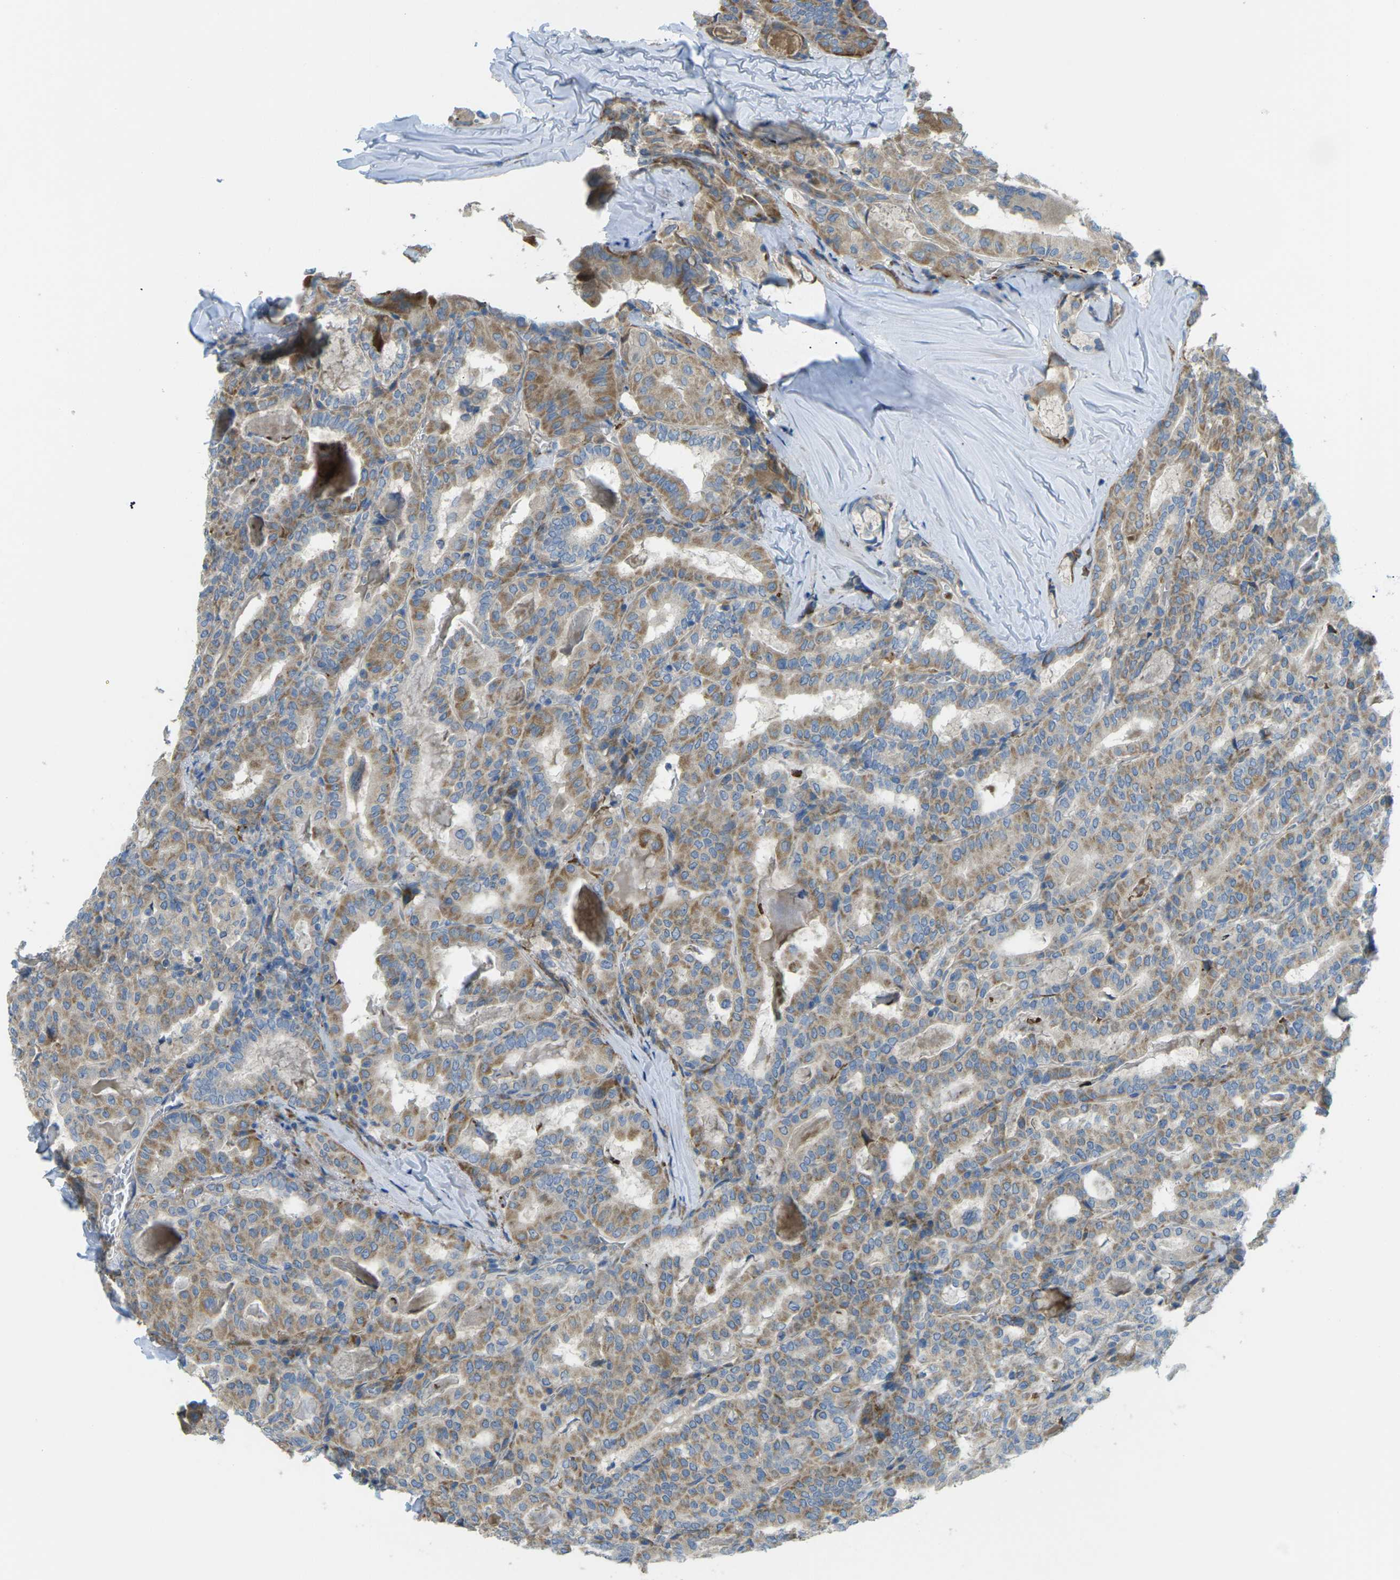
{"staining": {"intensity": "moderate", "quantity": ">75%", "location": "cytoplasmic/membranous"}, "tissue": "thyroid cancer", "cell_type": "Tumor cells", "image_type": "cancer", "snomed": [{"axis": "morphology", "description": "Papillary adenocarcinoma, NOS"}, {"axis": "topography", "description": "Thyroid gland"}], "caption": "Thyroid cancer (papillary adenocarcinoma) was stained to show a protein in brown. There is medium levels of moderate cytoplasmic/membranous expression in approximately >75% of tumor cells.", "gene": "MYLK4", "patient": {"sex": "female", "age": 42}}